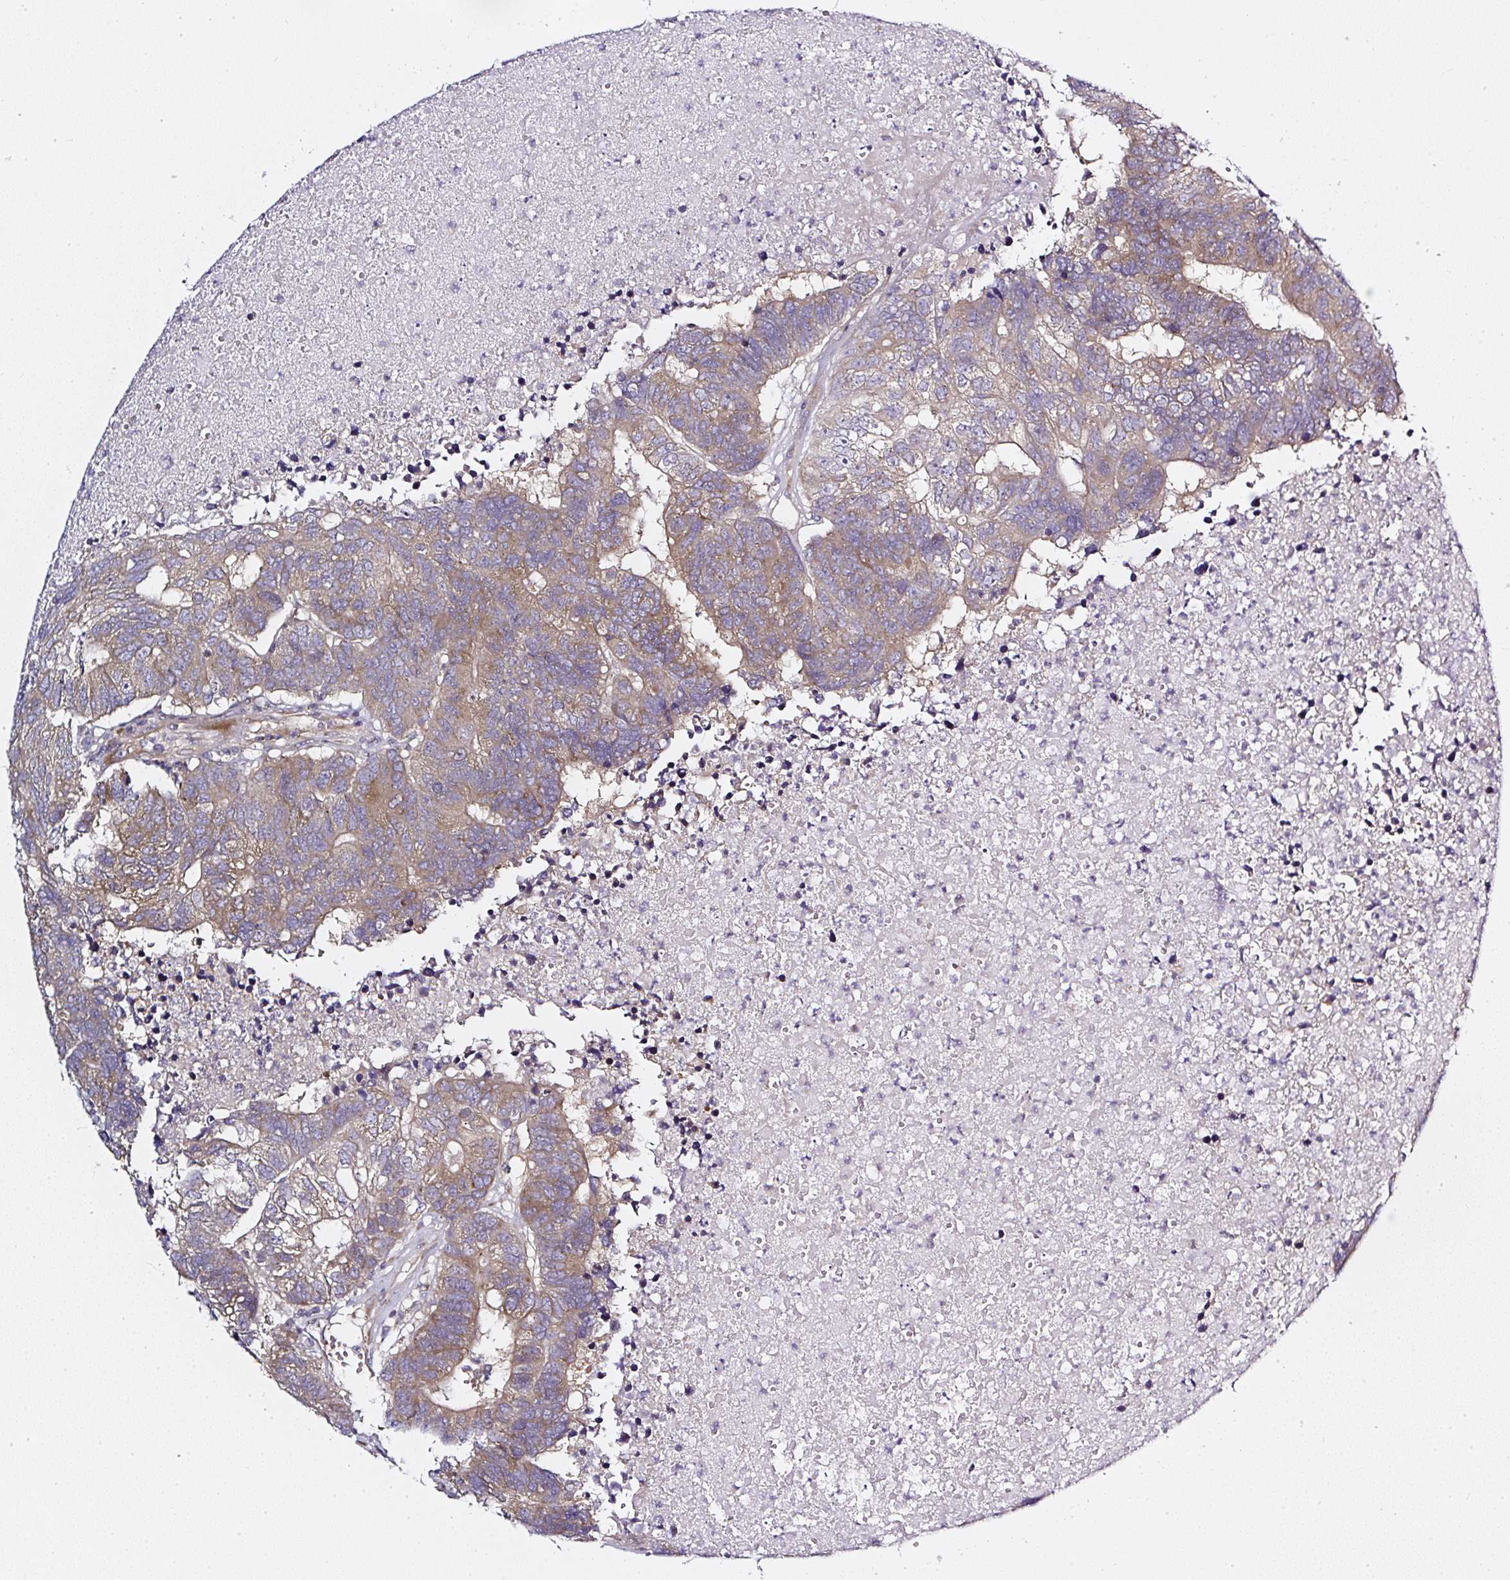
{"staining": {"intensity": "moderate", "quantity": ">75%", "location": "cytoplasmic/membranous"}, "tissue": "colorectal cancer", "cell_type": "Tumor cells", "image_type": "cancer", "snomed": [{"axis": "morphology", "description": "Adenocarcinoma, NOS"}, {"axis": "topography", "description": "Colon"}], "caption": "Protein expression analysis of colorectal cancer (adenocarcinoma) reveals moderate cytoplasmic/membranous expression in approximately >75% of tumor cells.", "gene": "MLX", "patient": {"sex": "female", "age": 48}}